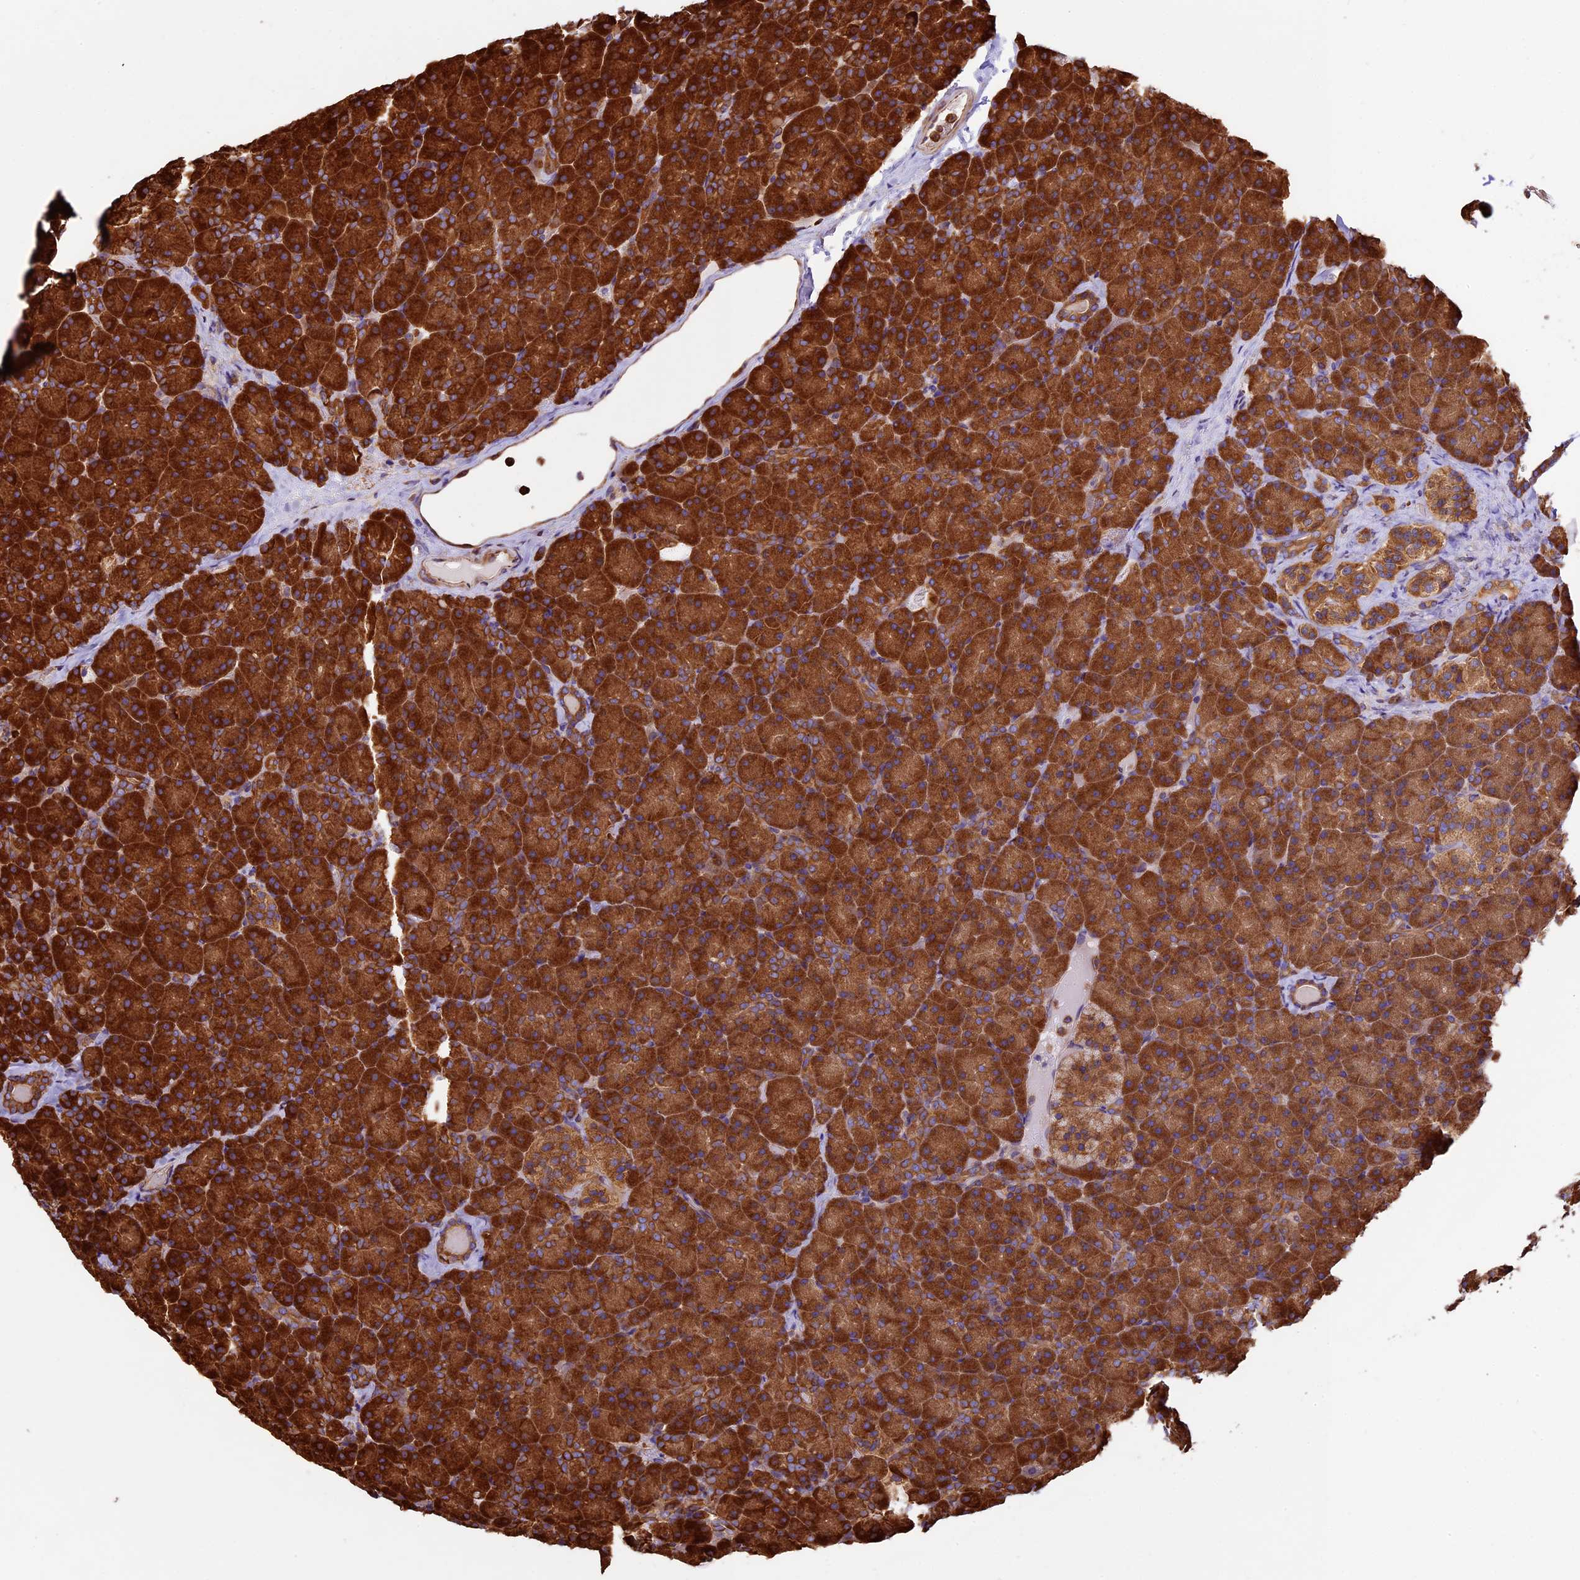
{"staining": {"intensity": "strong", "quantity": ">75%", "location": "cytoplasmic/membranous"}, "tissue": "pancreas", "cell_type": "Exocrine glandular cells", "image_type": "normal", "snomed": [{"axis": "morphology", "description": "Normal tissue, NOS"}, {"axis": "topography", "description": "Pancreas"}], "caption": "Immunohistochemistry (IHC) staining of benign pancreas, which reveals high levels of strong cytoplasmic/membranous staining in about >75% of exocrine glandular cells indicating strong cytoplasmic/membranous protein positivity. The staining was performed using DAB (3,3'-diaminobenzidine) (brown) for protein detection and nuclei were counterstained in hematoxylin (blue).", "gene": "KARS1", "patient": {"sex": "male", "age": 36}}